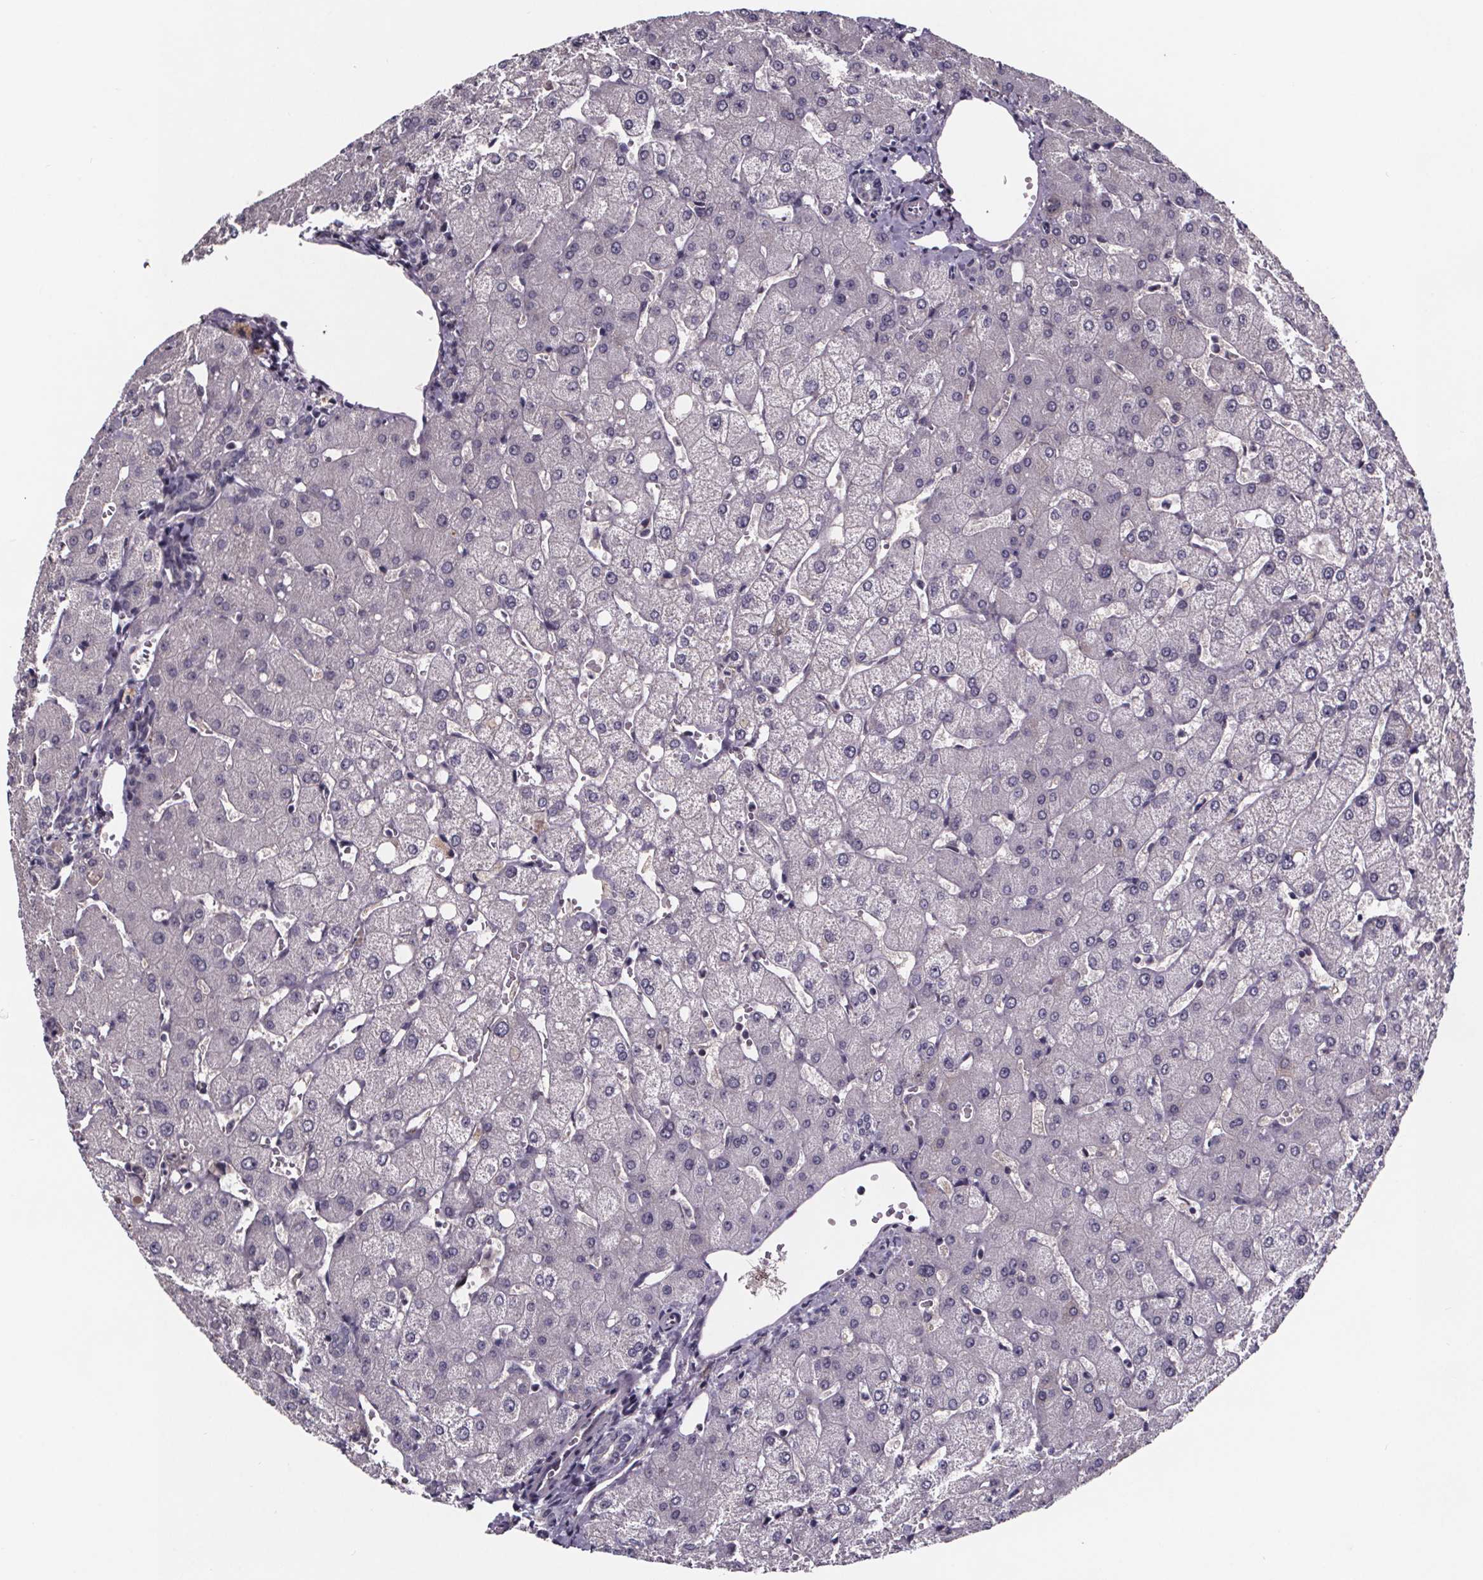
{"staining": {"intensity": "negative", "quantity": "none", "location": "none"}, "tissue": "liver", "cell_type": "Cholangiocytes", "image_type": "normal", "snomed": [{"axis": "morphology", "description": "Normal tissue, NOS"}, {"axis": "topography", "description": "Liver"}], "caption": "Immunohistochemistry (IHC) micrograph of unremarkable liver stained for a protein (brown), which exhibits no staining in cholangiocytes.", "gene": "NPHP4", "patient": {"sex": "female", "age": 54}}